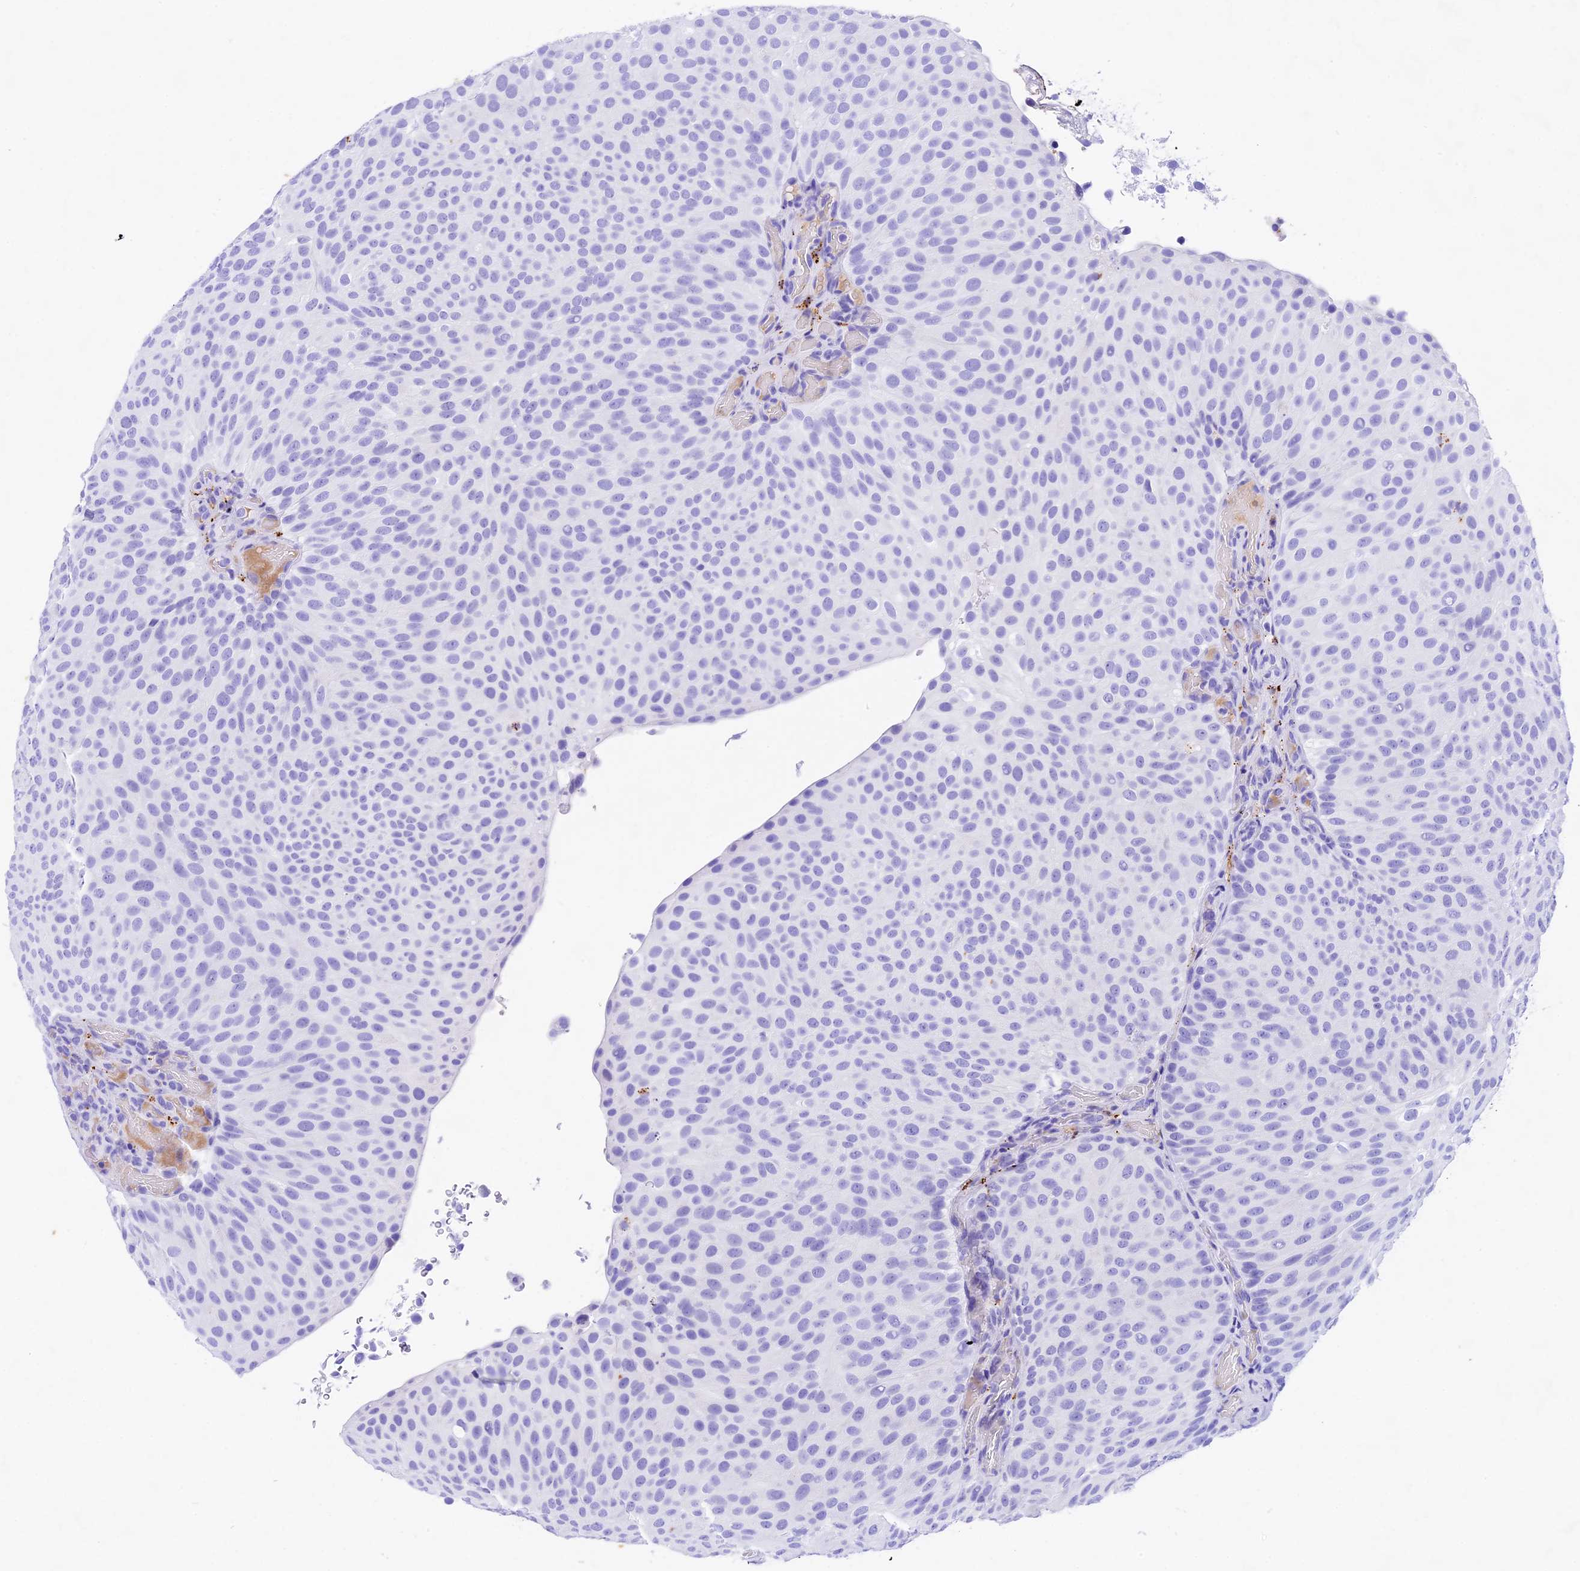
{"staining": {"intensity": "negative", "quantity": "none", "location": "none"}, "tissue": "urothelial cancer", "cell_type": "Tumor cells", "image_type": "cancer", "snomed": [{"axis": "morphology", "description": "Urothelial carcinoma, Low grade"}, {"axis": "topography", "description": "Urinary bladder"}], "caption": "This micrograph is of low-grade urothelial carcinoma stained with IHC to label a protein in brown with the nuclei are counter-stained blue. There is no staining in tumor cells. (DAB immunohistochemistry (IHC) with hematoxylin counter stain).", "gene": "PSG11", "patient": {"sex": "male", "age": 78}}